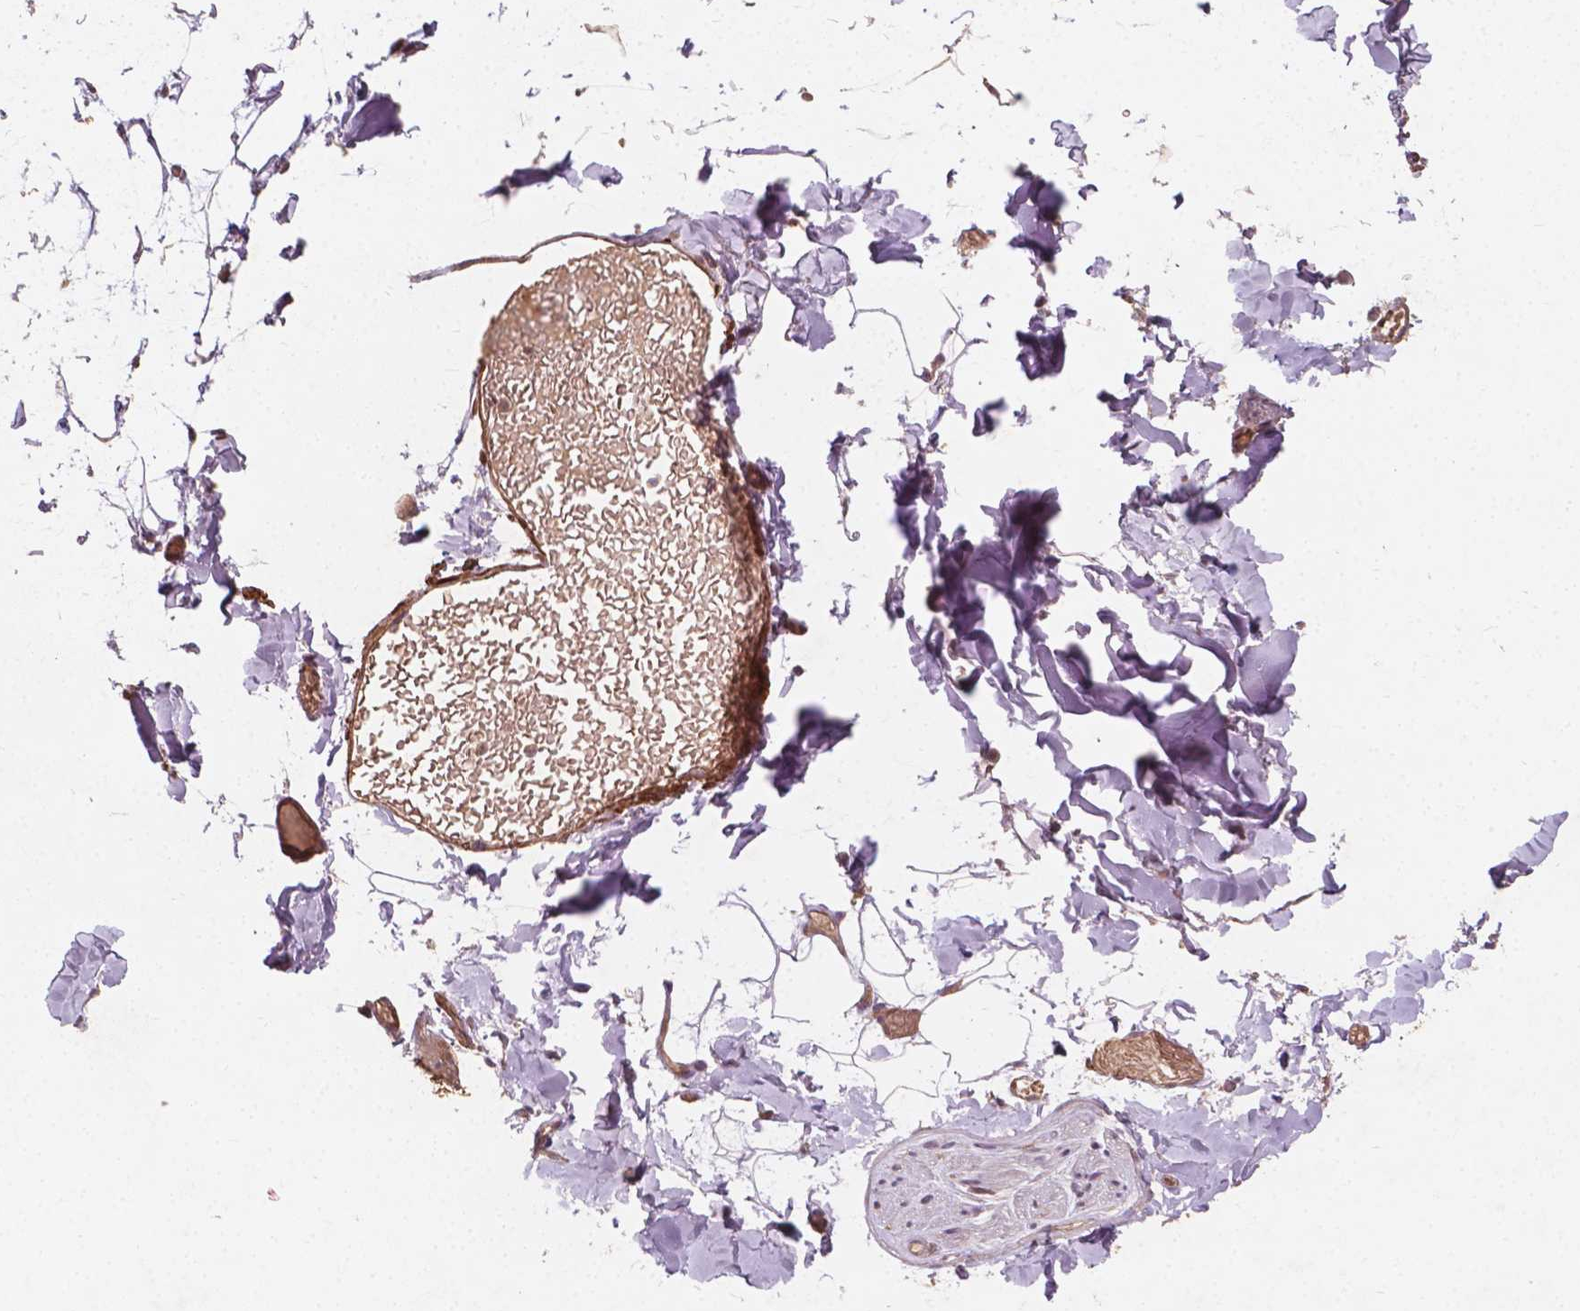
{"staining": {"intensity": "negative", "quantity": "none", "location": "none"}, "tissue": "adipose tissue", "cell_type": "Adipocytes", "image_type": "normal", "snomed": [{"axis": "morphology", "description": "Normal tissue, NOS"}, {"axis": "topography", "description": "Gallbladder"}, {"axis": "topography", "description": "Peripheral nerve tissue"}], "caption": "The image demonstrates no staining of adipocytes in benign adipose tissue.", "gene": "CYFIP1", "patient": {"sex": "female", "age": 45}}